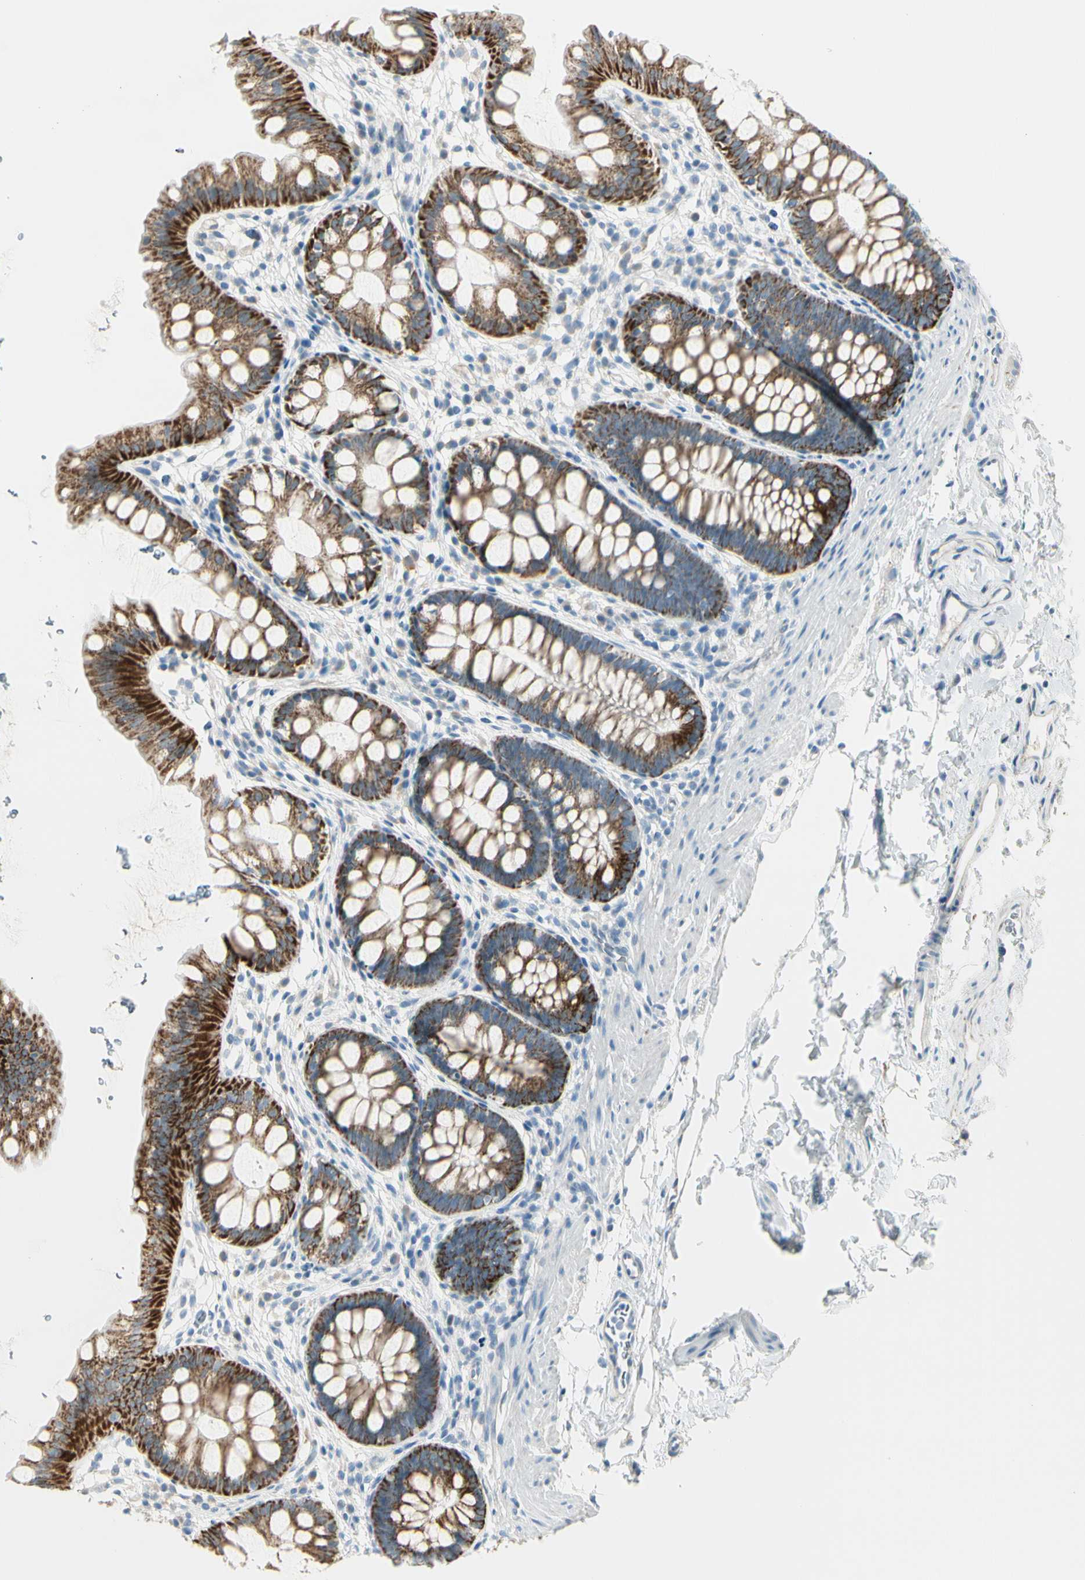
{"staining": {"intensity": "strong", "quantity": ">75%", "location": "cytoplasmic/membranous"}, "tissue": "rectum", "cell_type": "Glandular cells", "image_type": "normal", "snomed": [{"axis": "morphology", "description": "Normal tissue, NOS"}, {"axis": "topography", "description": "Rectum"}], "caption": "Rectum stained with immunohistochemistry exhibits strong cytoplasmic/membranous expression in about >75% of glandular cells.", "gene": "SLC6A15", "patient": {"sex": "female", "age": 24}}